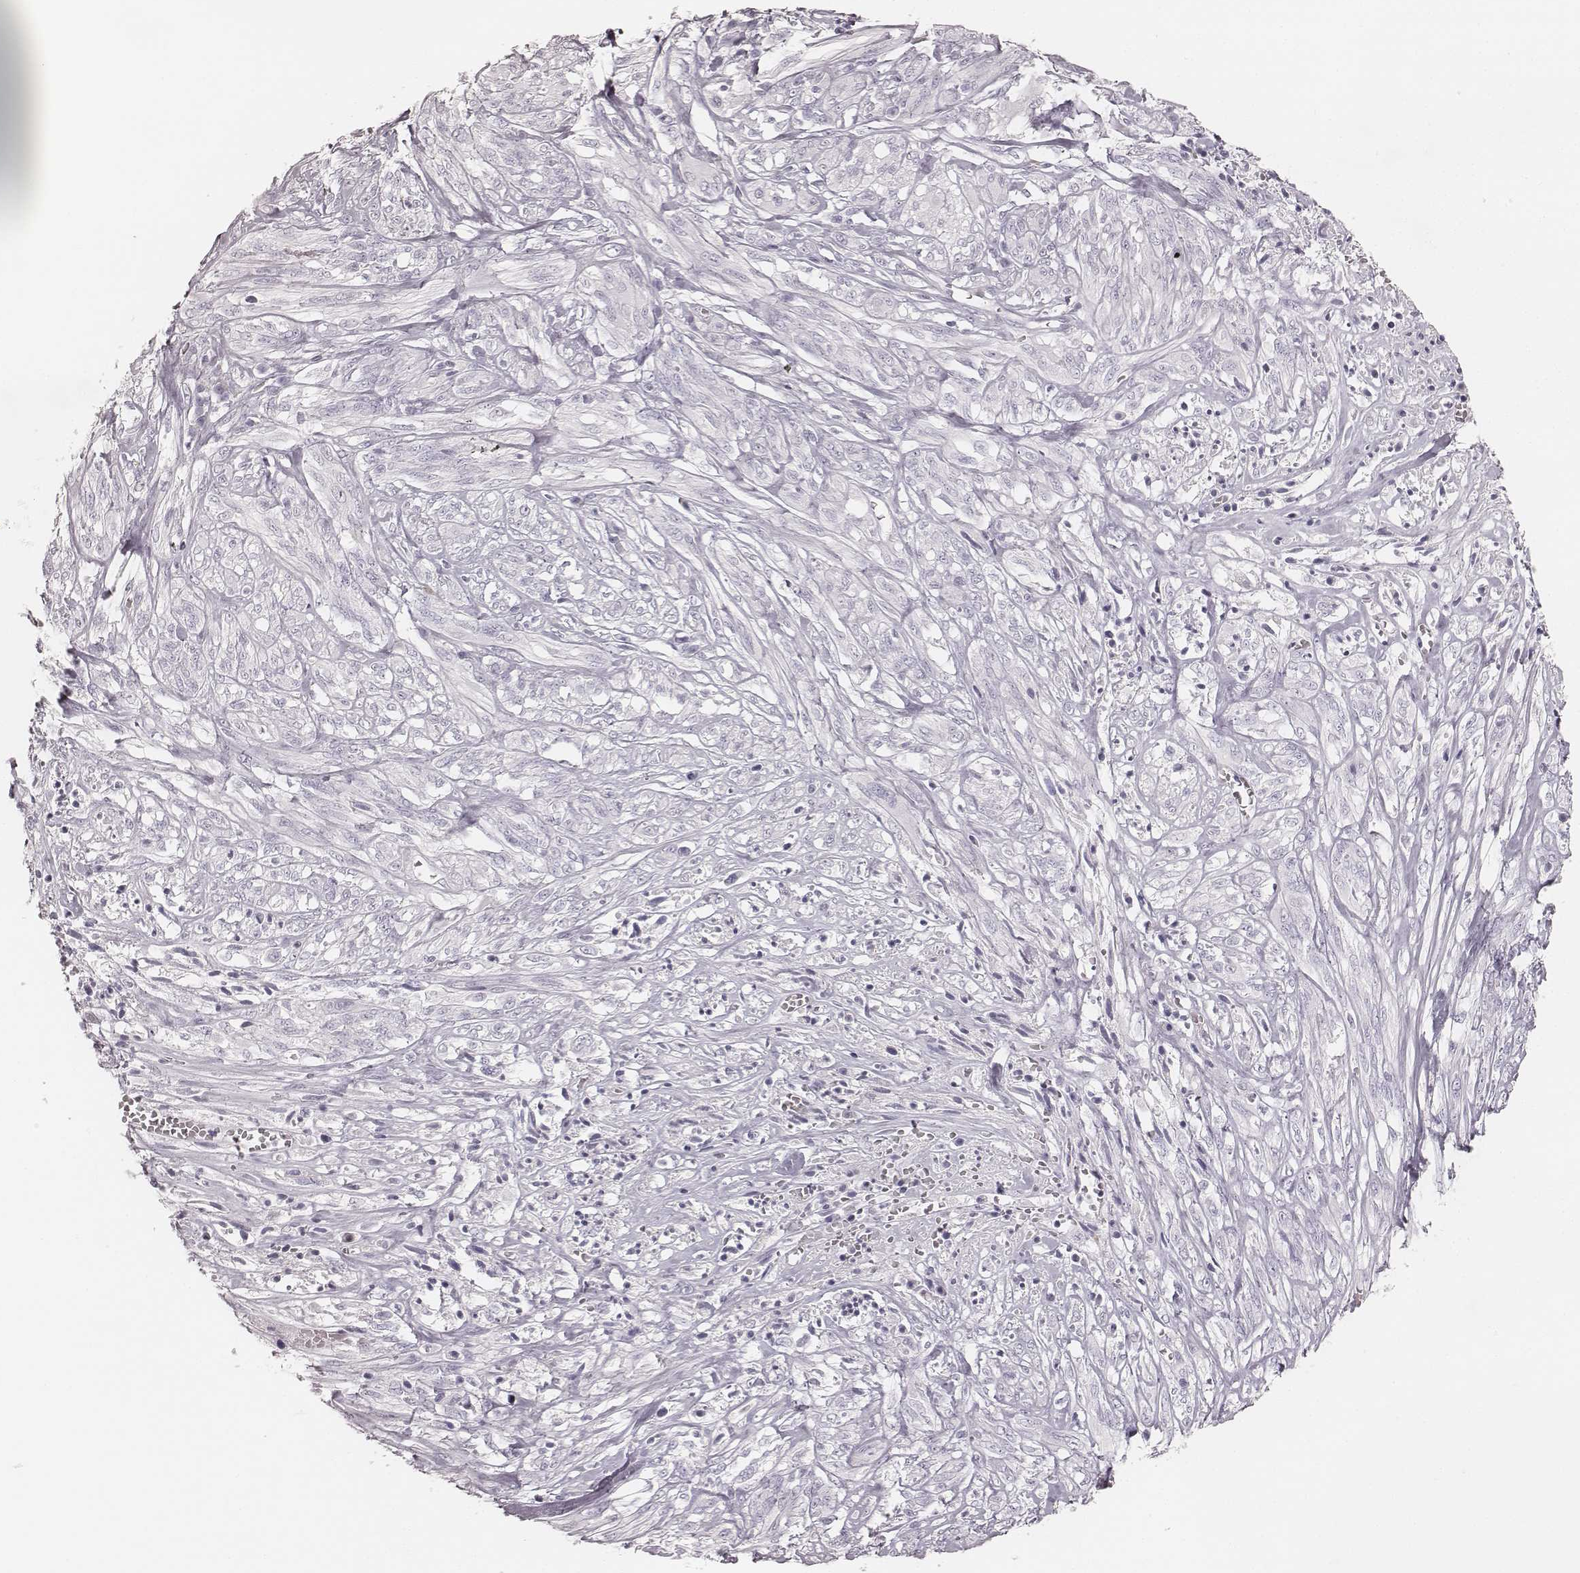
{"staining": {"intensity": "negative", "quantity": "none", "location": "none"}, "tissue": "melanoma", "cell_type": "Tumor cells", "image_type": "cancer", "snomed": [{"axis": "morphology", "description": "Malignant melanoma, NOS"}, {"axis": "topography", "description": "Skin"}], "caption": "Tumor cells show no significant protein positivity in melanoma.", "gene": "KRT82", "patient": {"sex": "female", "age": 91}}